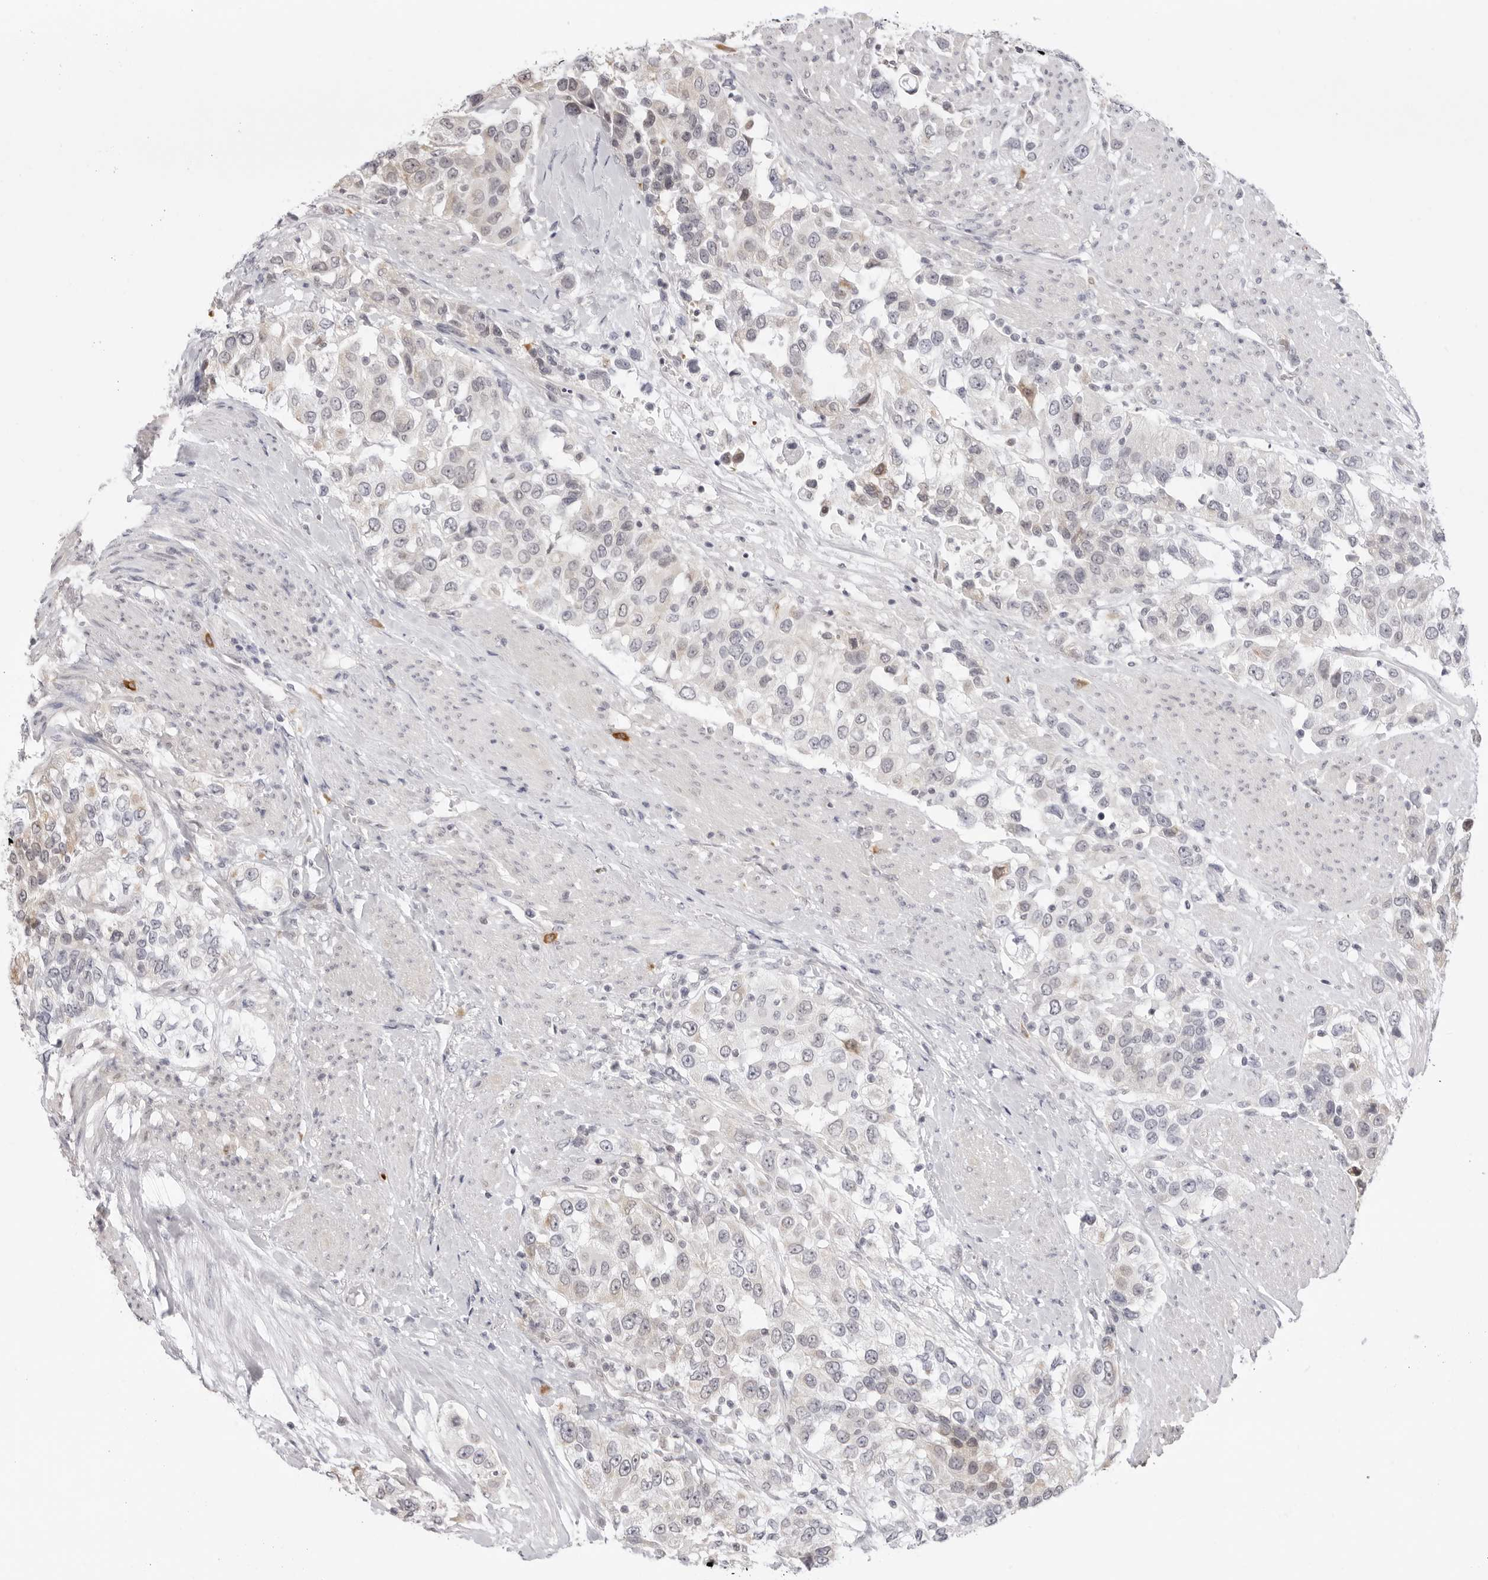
{"staining": {"intensity": "negative", "quantity": "none", "location": "none"}, "tissue": "urothelial cancer", "cell_type": "Tumor cells", "image_type": "cancer", "snomed": [{"axis": "morphology", "description": "Urothelial carcinoma, High grade"}, {"axis": "topography", "description": "Urinary bladder"}], "caption": "Immunohistochemistry histopathology image of neoplastic tissue: urothelial cancer stained with DAB exhibits no significant protein staining in tumor cells.", "gene": "FDPS", "patient": {"sex": "female", "age": 80}}